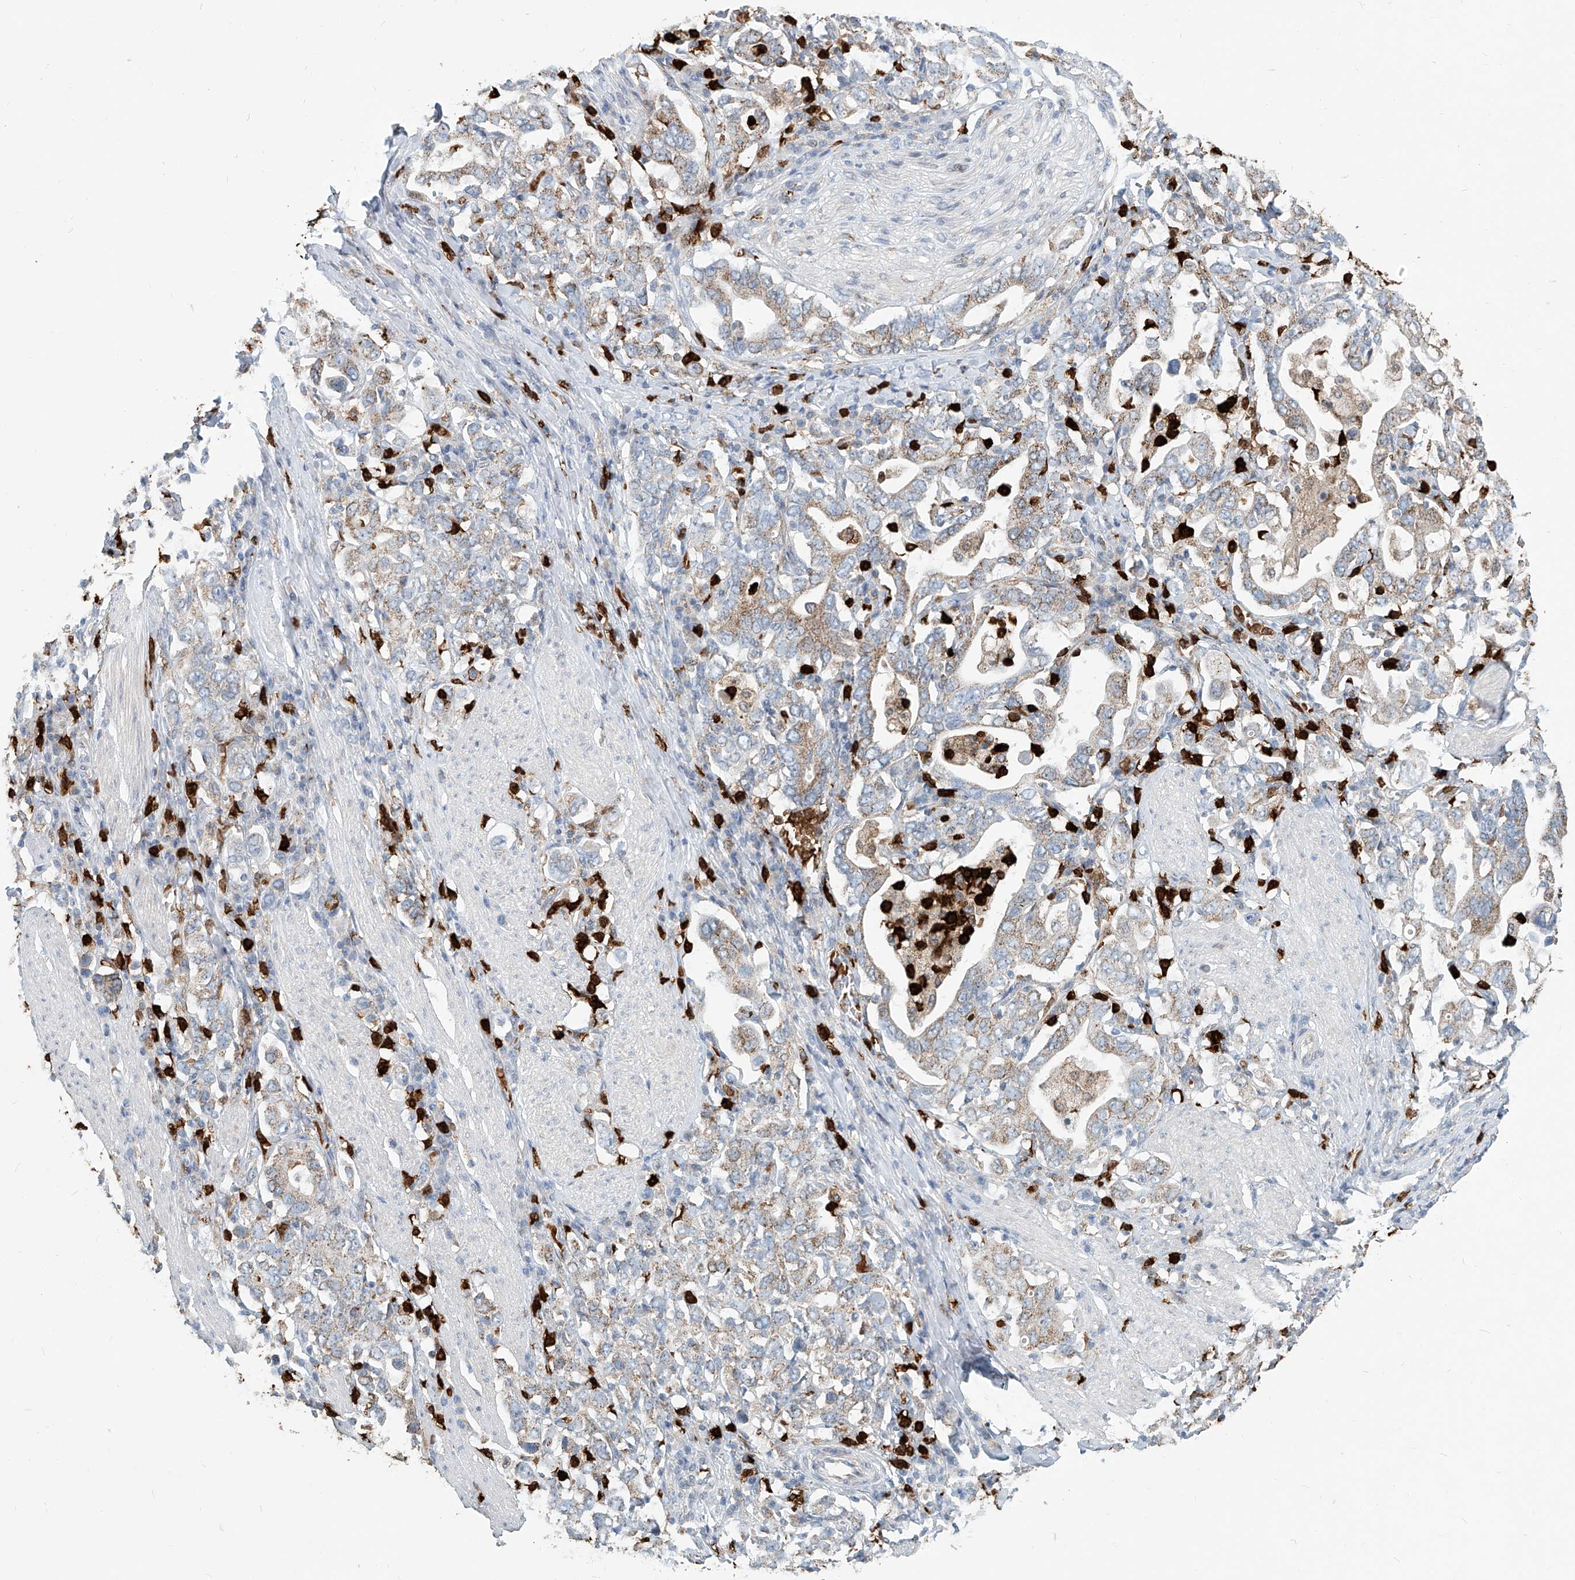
{"staining": {"intensity": "moderate", "quantity": ">75%", "location": "cytoplasmic/membranous"}, "tissue": "stomach cancer", "cell_type": "Tumor cells", "image_type": "cancer", "snomed": [{"axis": "morphology", "description": "Adenocarcinoma, NOS"}, {"axis": "topography", "description": "Stomach, upper"}], "caption": "Human stomach cancer stained with a protein marker exhibits moderate staining in tumor cells.", "gene": "PTPRA", "patient": {"sex": "male", "age": 62}}